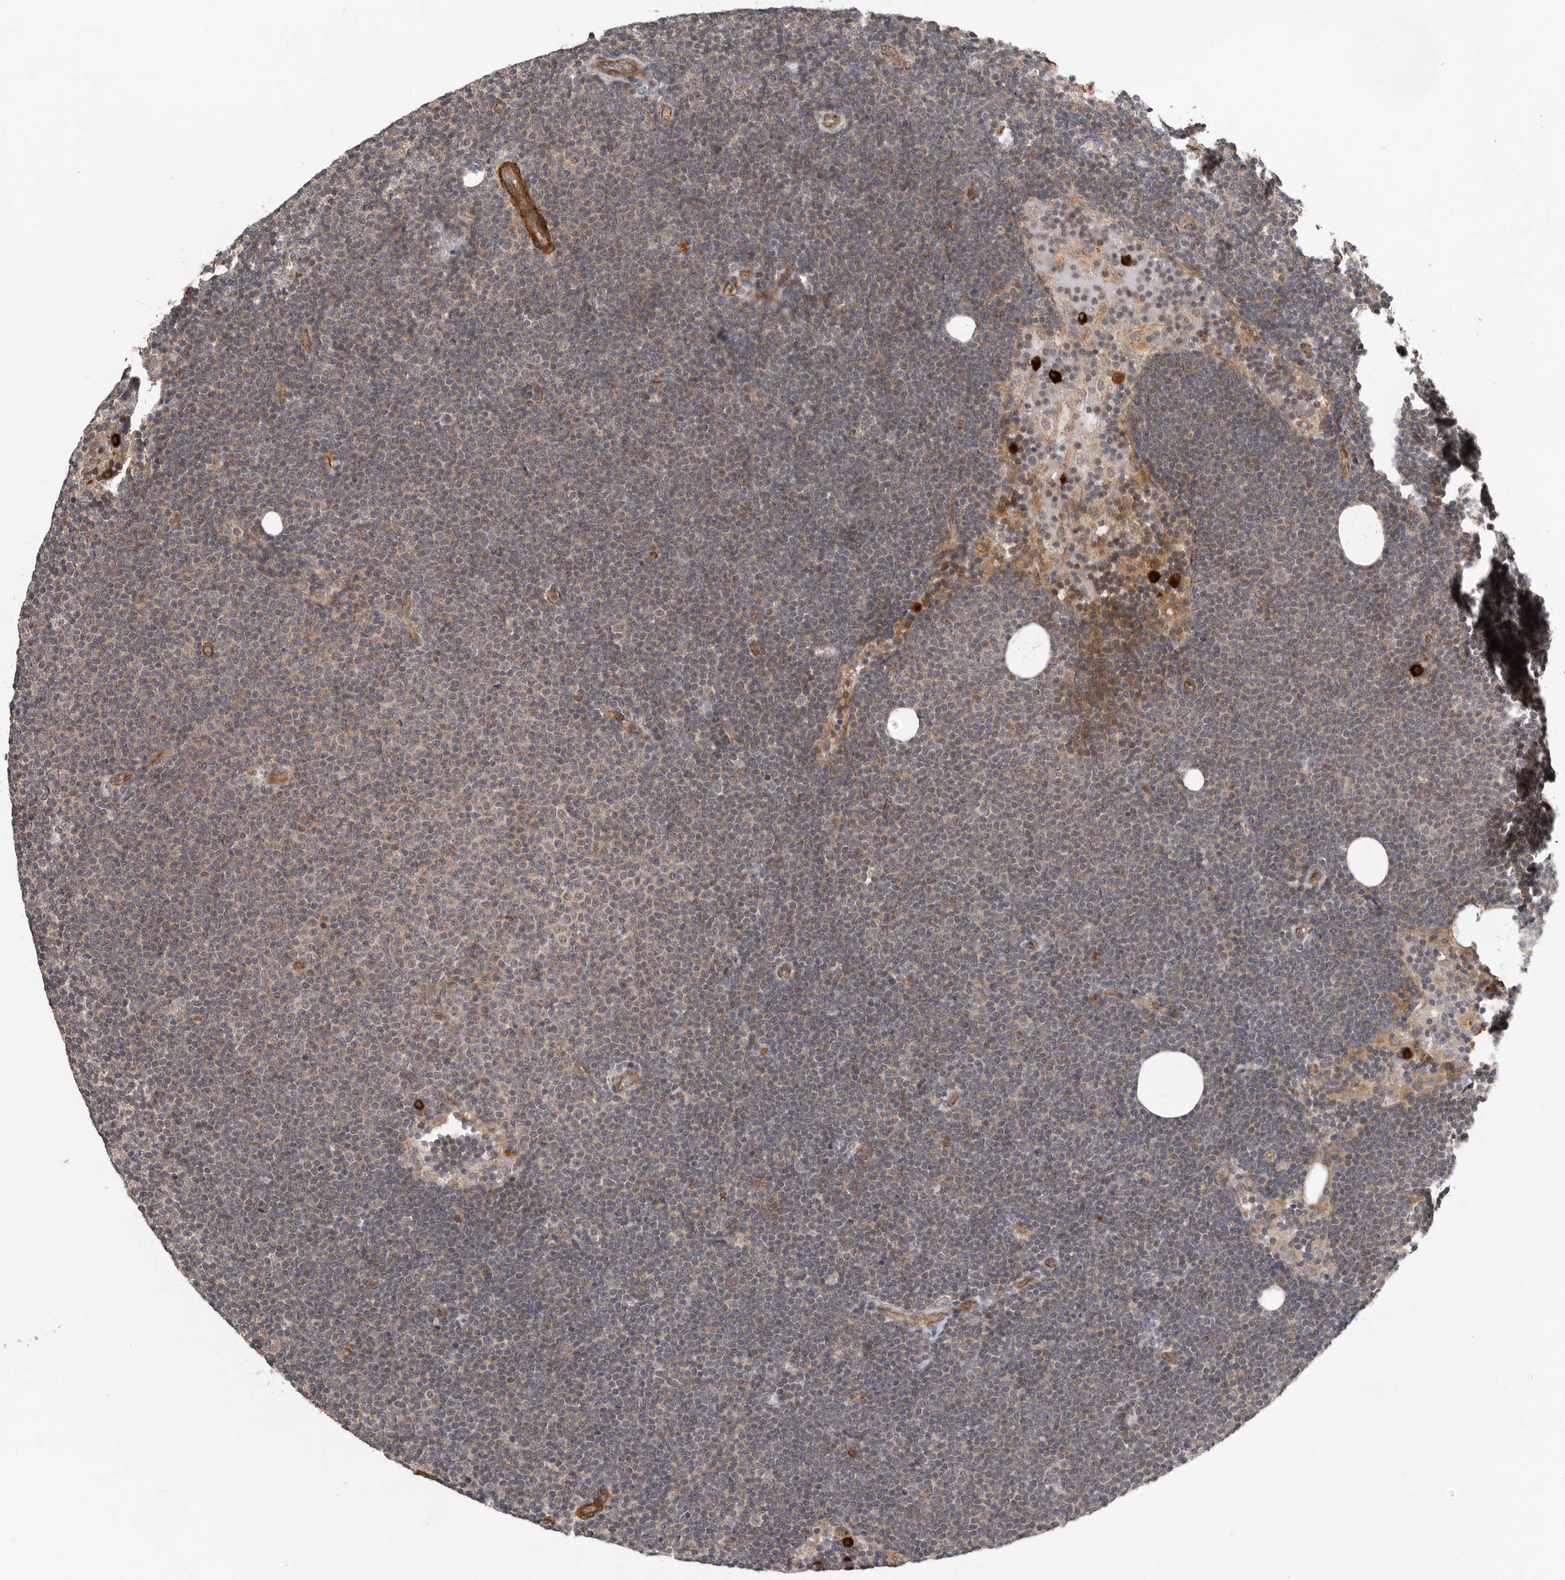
{"staining": {"intensity": "weak", "quantity": "<25%", "location": "cytoplasmic/membranous"}, "tissue": "lymphoma", "cell_type": "Tumor cells", "image_type": "cancer", "snomed": [{"axis": "morphology", "description": "Malignant lymphoma, non-Hodgkin's type, Low grade"}, {"axis": "topography", "description": "Lymph node"}], "caption": "This is an IHC image of lymphoma. There is no positivity in tumor cells.", "gene": "RNF157", "patient": {"sex": "female", "age": 53}}